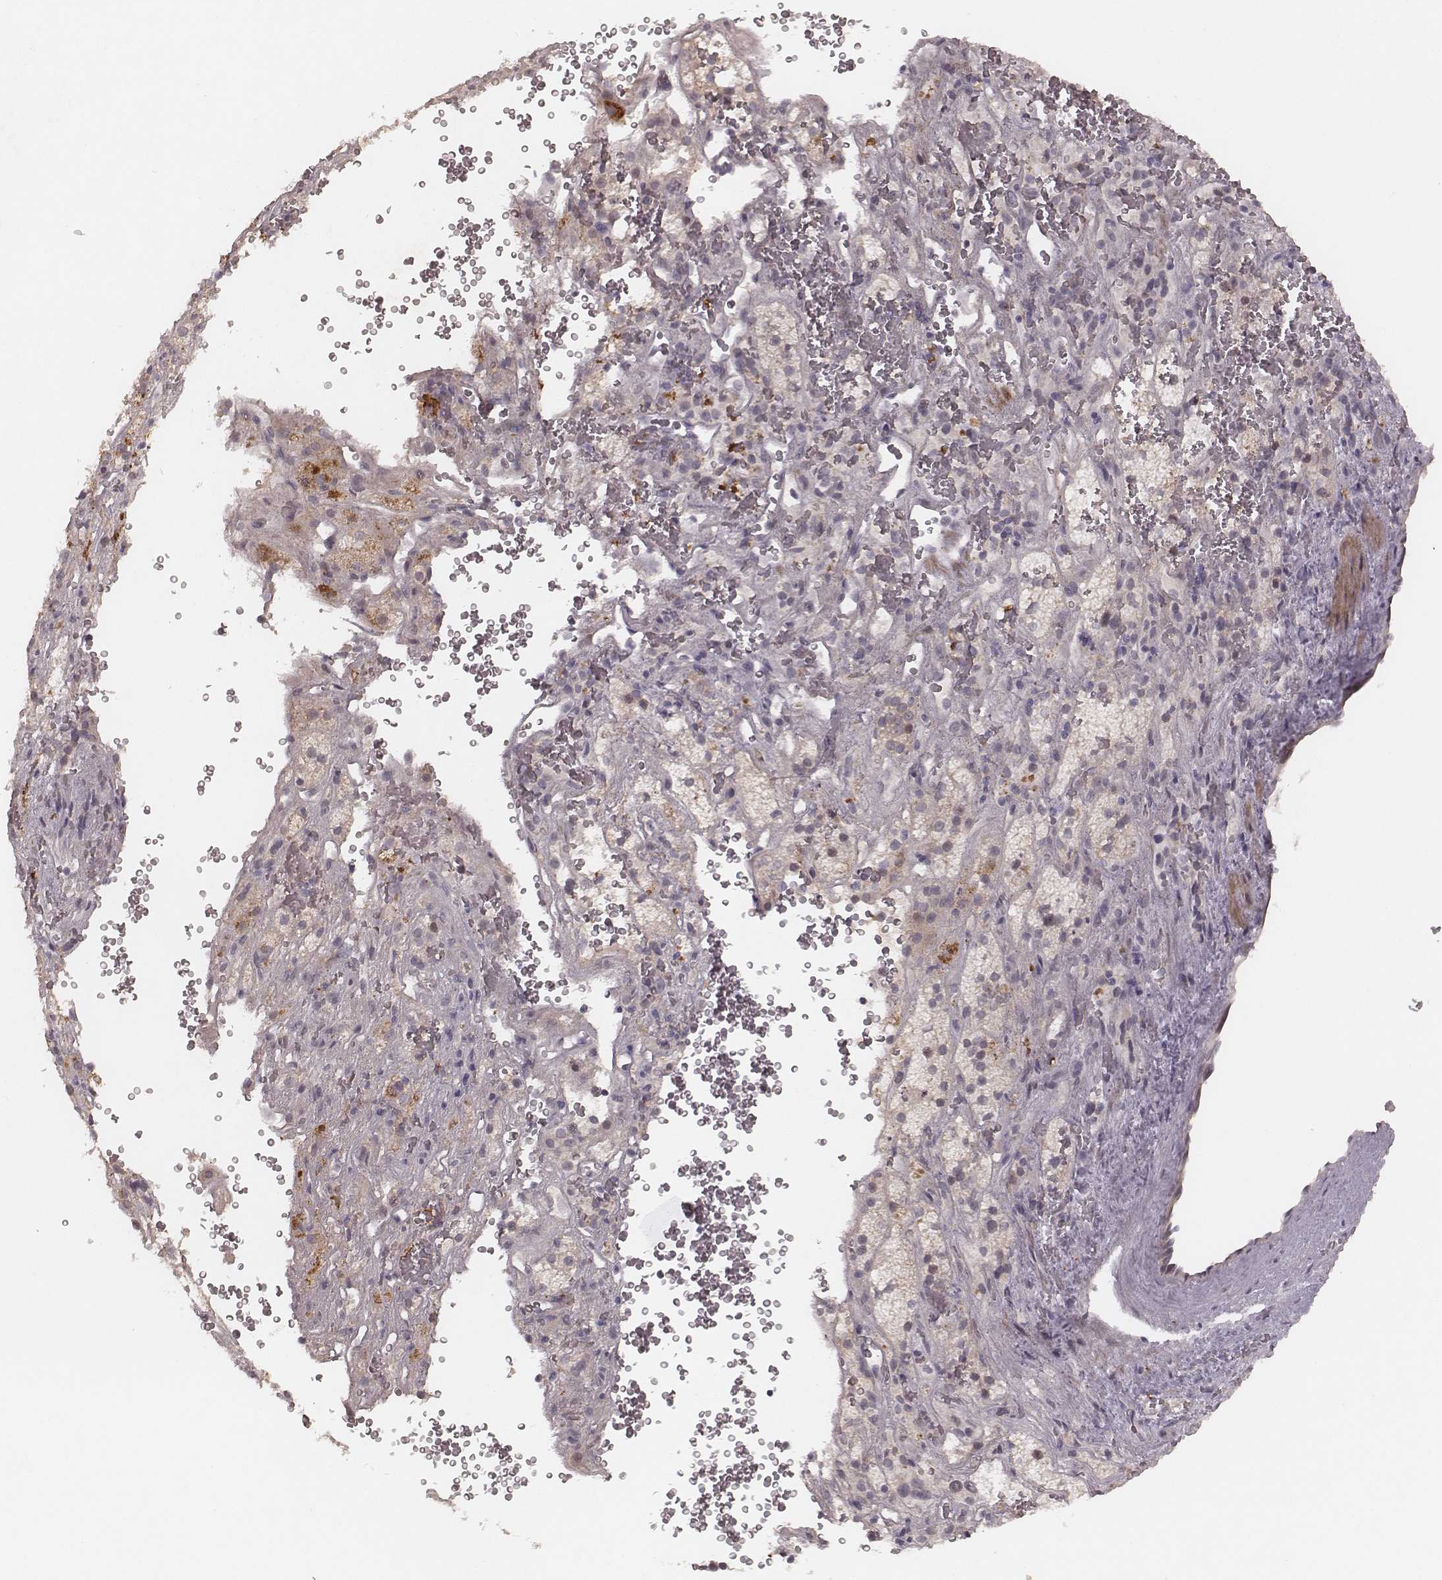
{"staining": {"intensity": "negative", "quantity": "none", "location": "none"}, "tissue": "adrenal gland", "cell_type": "Glandular cells", "image_type": "normal", "snomed": [{"axis": "morphology", "description": "Normal tissue, NOS"}, {"axis": "topography", "description": "Adrenal gland"}], "caption": "The image demonstrates no staining of glandular cells in benign adrenal gland. (DAB (3,3'-diaminobenzidine) immunohistochemistry, high magnification).", "gene": "FAM13B", "patient": {"sex": "male", "age": 57}}